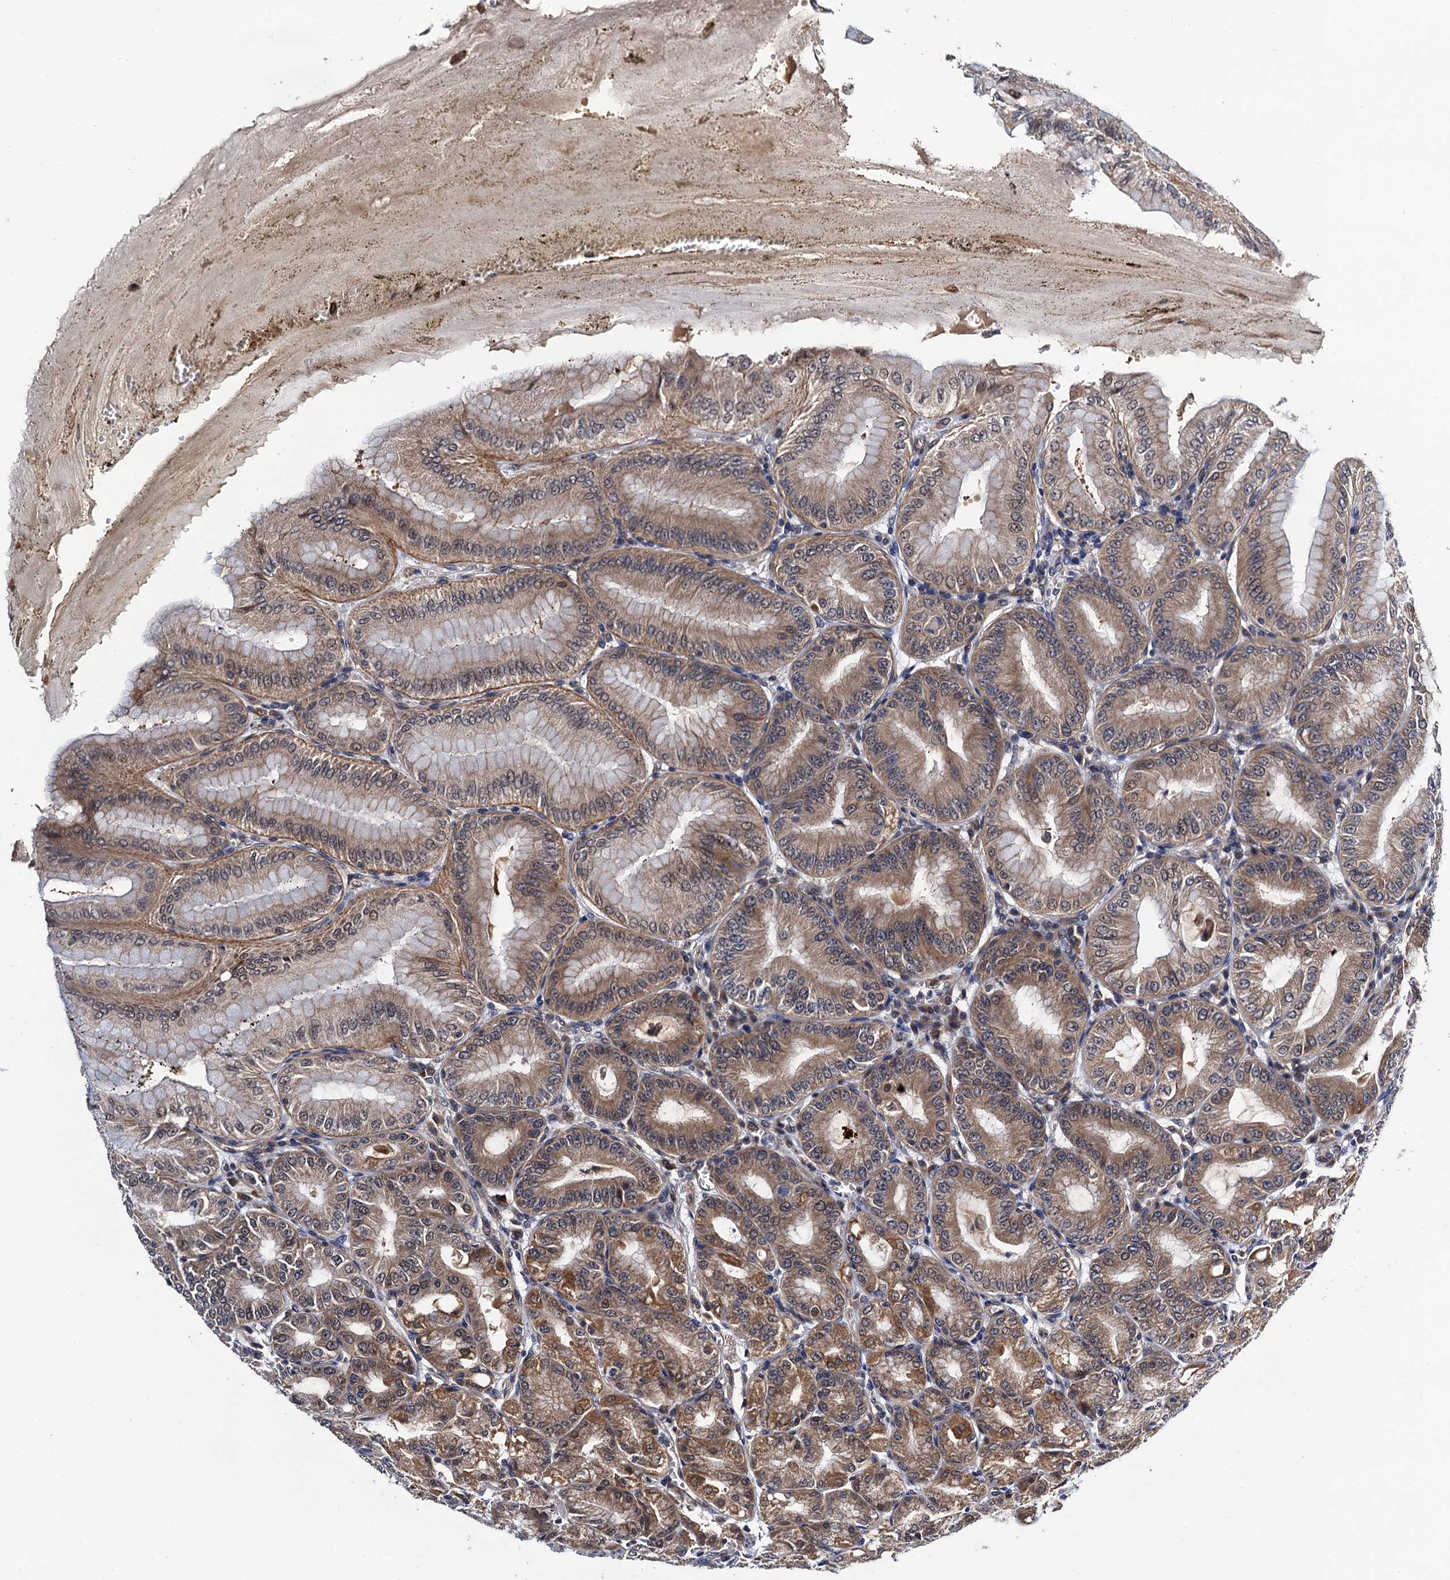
{"staining": {"intensity": "strong", "quantity": ">75%", "location": "cytoplasmic/membranous,nuclear"}, "tissue": "stomach", "cell_type": "Glandular cells", "image_type": "normal", "snomed": [{"axis": "morphology", "description": "Normal tissue, NOS"}, {"axis": "topography", "description": "Stomach, lower"}], "caption": "Stomach stained with DAB IHC reveals high levels of strong cytoplasmic/membranous,nuclear positivity in about >75% of glandular cells. The staining is performed using DAB (3,3'-diaminobenzidine) brown chromogen to label protein expression. The nuclei are counter-stained blue using hematoxylin.", "gene": "NAA16", "patient": {"sex": "male", "age": 71}}